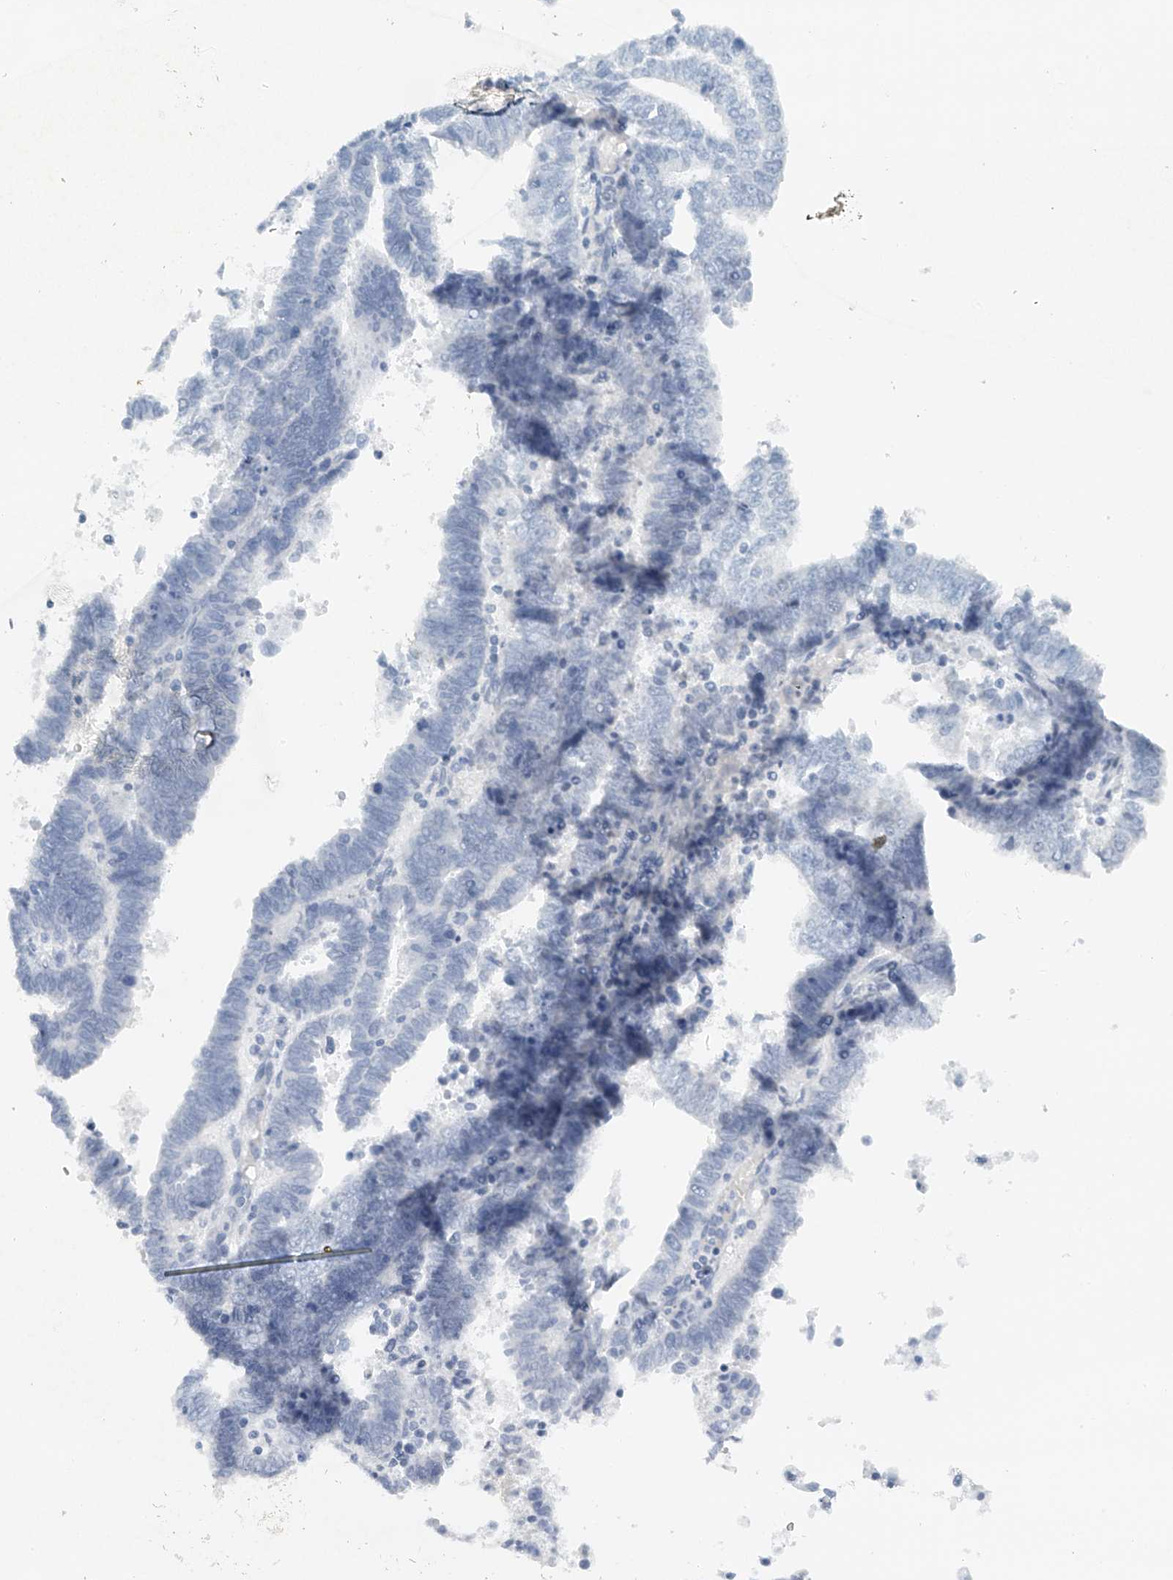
{"staining": {"intensity": "negative", "quantity": "none", "location": "none"}, "tissue": "endometrial cancer", "cell_type": "Tumor cells", "image_type": "cancer", "snomed": [{"axis": "morphology", "description": "Adenocarcinoma, NOS"}, {"axis": "topography", "description": "Uterus"}], "caption": "Micrograph shows no significant protein expression in tumor cells of endometrial cancer.", "gene": "FAT2", "patient": {"sex": "female", "age": 83}}